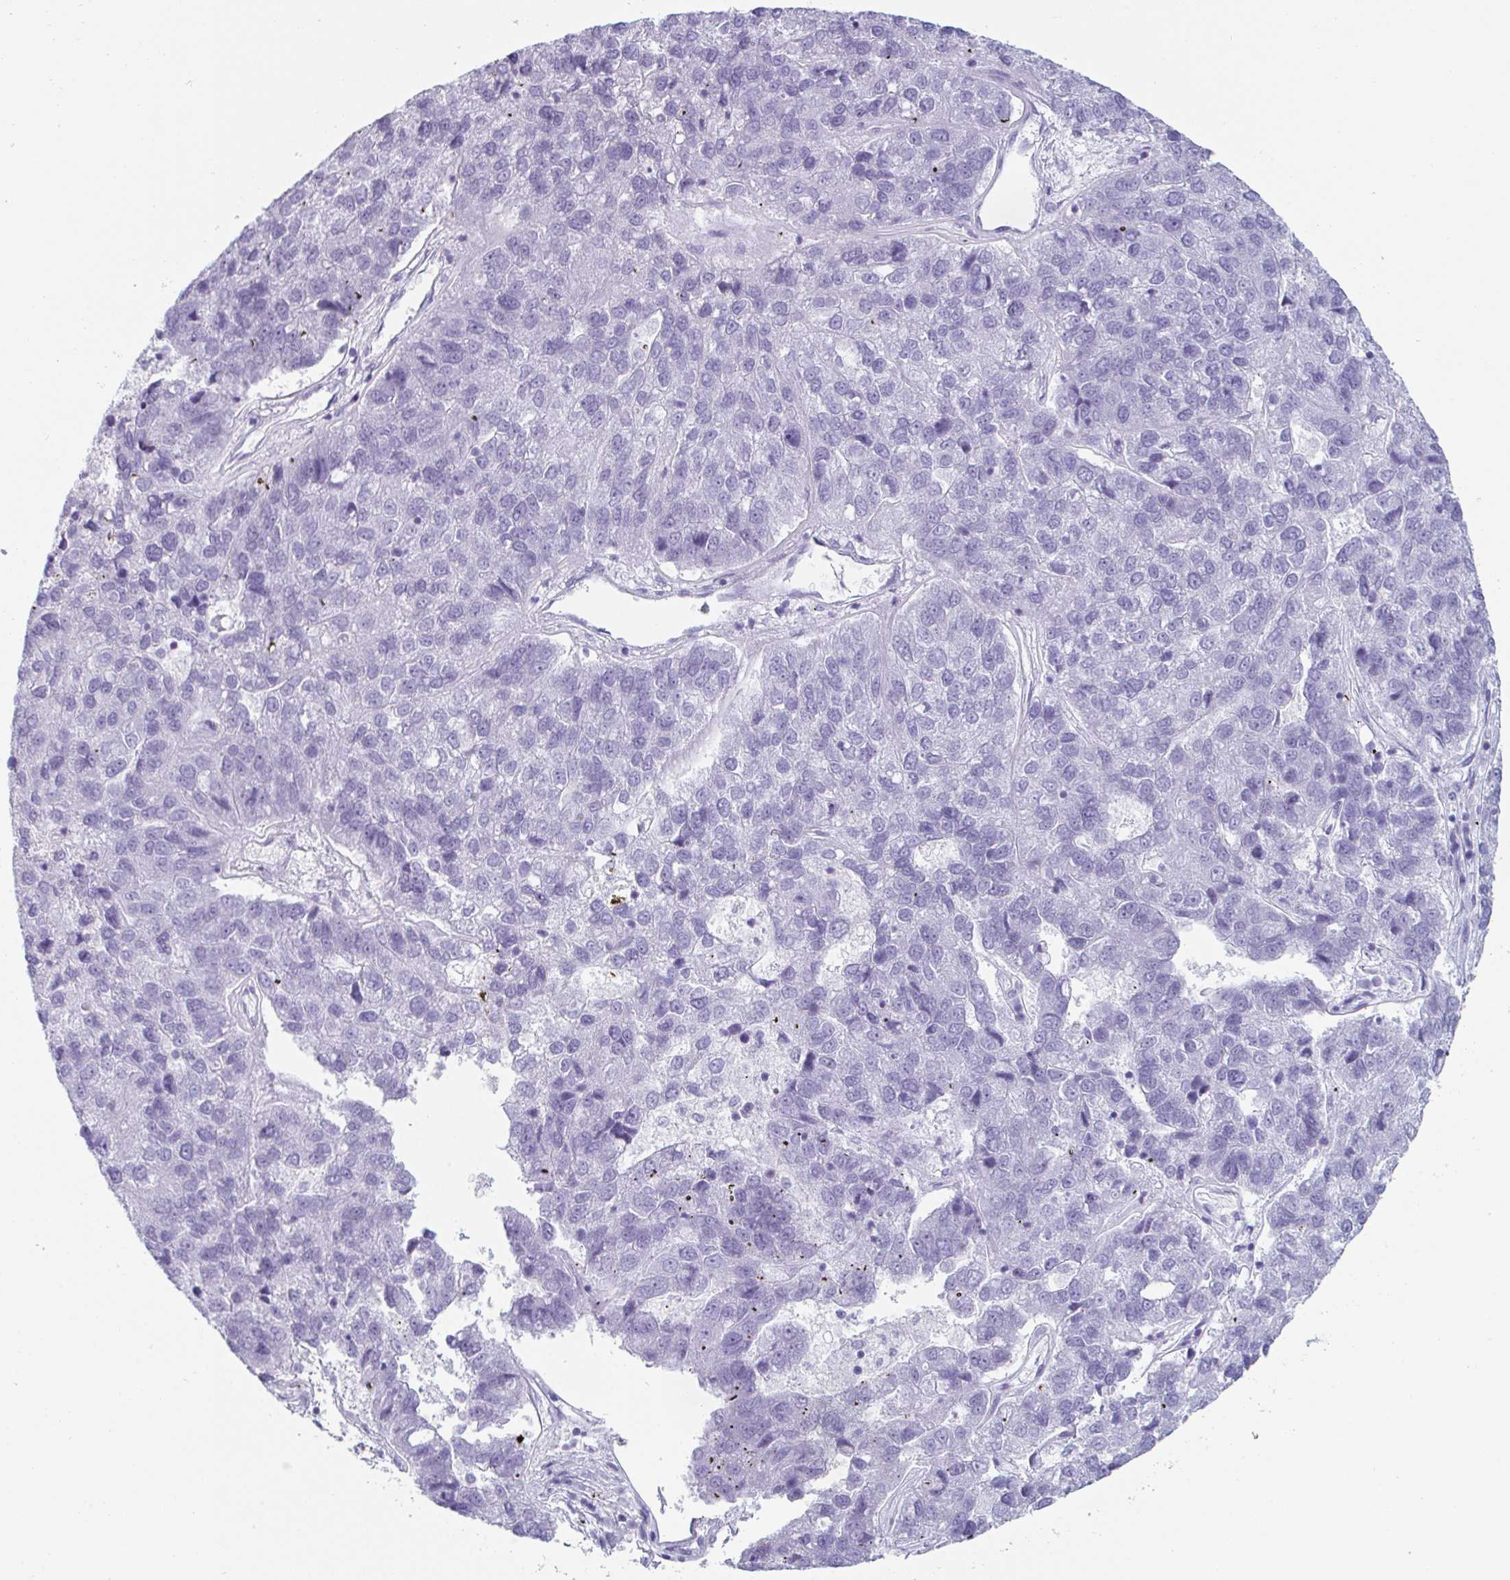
{"staining": {"intensity": "negative", "quantity": "none", "location": "none"}, "tissue": "pancreatic cancer", "cell_type": "Tumor cells", "image_type": "cancer", "snomed": [{"axis": "morphology", "description": "Adenocarcinoma, NOS"}, {"axis": "topography", "description": "Pancreas"}], "caption": "There is no significant expression in tumor cells of pancreatic cancer.", "gene": "CREG2", "patient": {"sex": "female", "age": 61}}